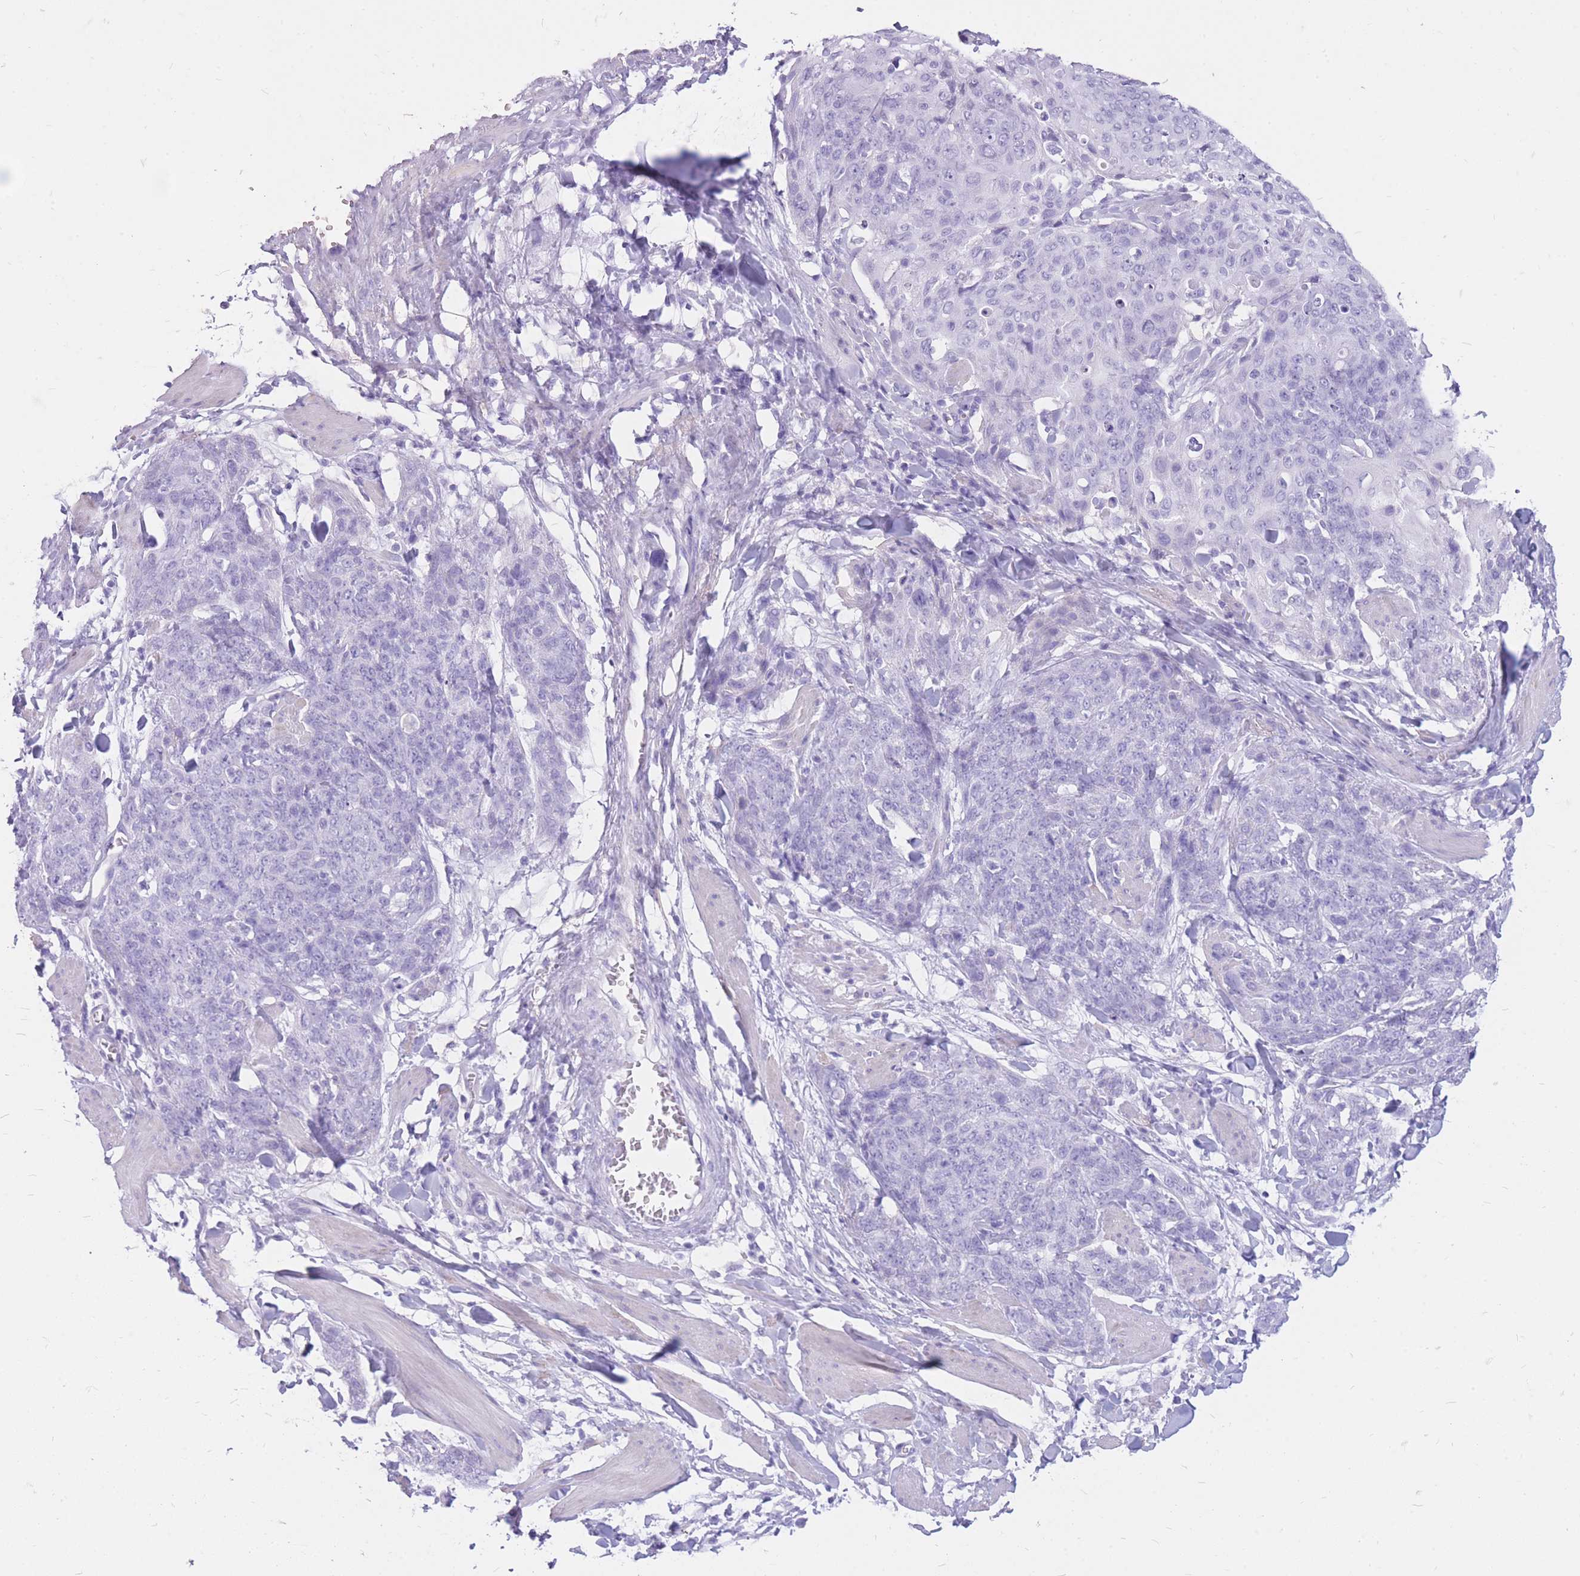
{"staining": {"intensity": "negative", "quantity": "none", "location": "none"}, "tissue": "skin cancer", "cell_type": "Tumor cells", "image_type": "cancer", "snomed": [{"axis": "morphology", "description": "Squamous cell carcinoma, NOS"}, {"axis": "topography", "description": "Skin"}, {"axis": "topography", "description": "Vulva"}], "caption": "Human skin cancer (squamous cell carcinoma) stained for a protein using immunohistochemistry (IHC) displays no staining in tumor cells.", "gene": "CYP21A2", "patient": {"sex": "female", "age": 85}}